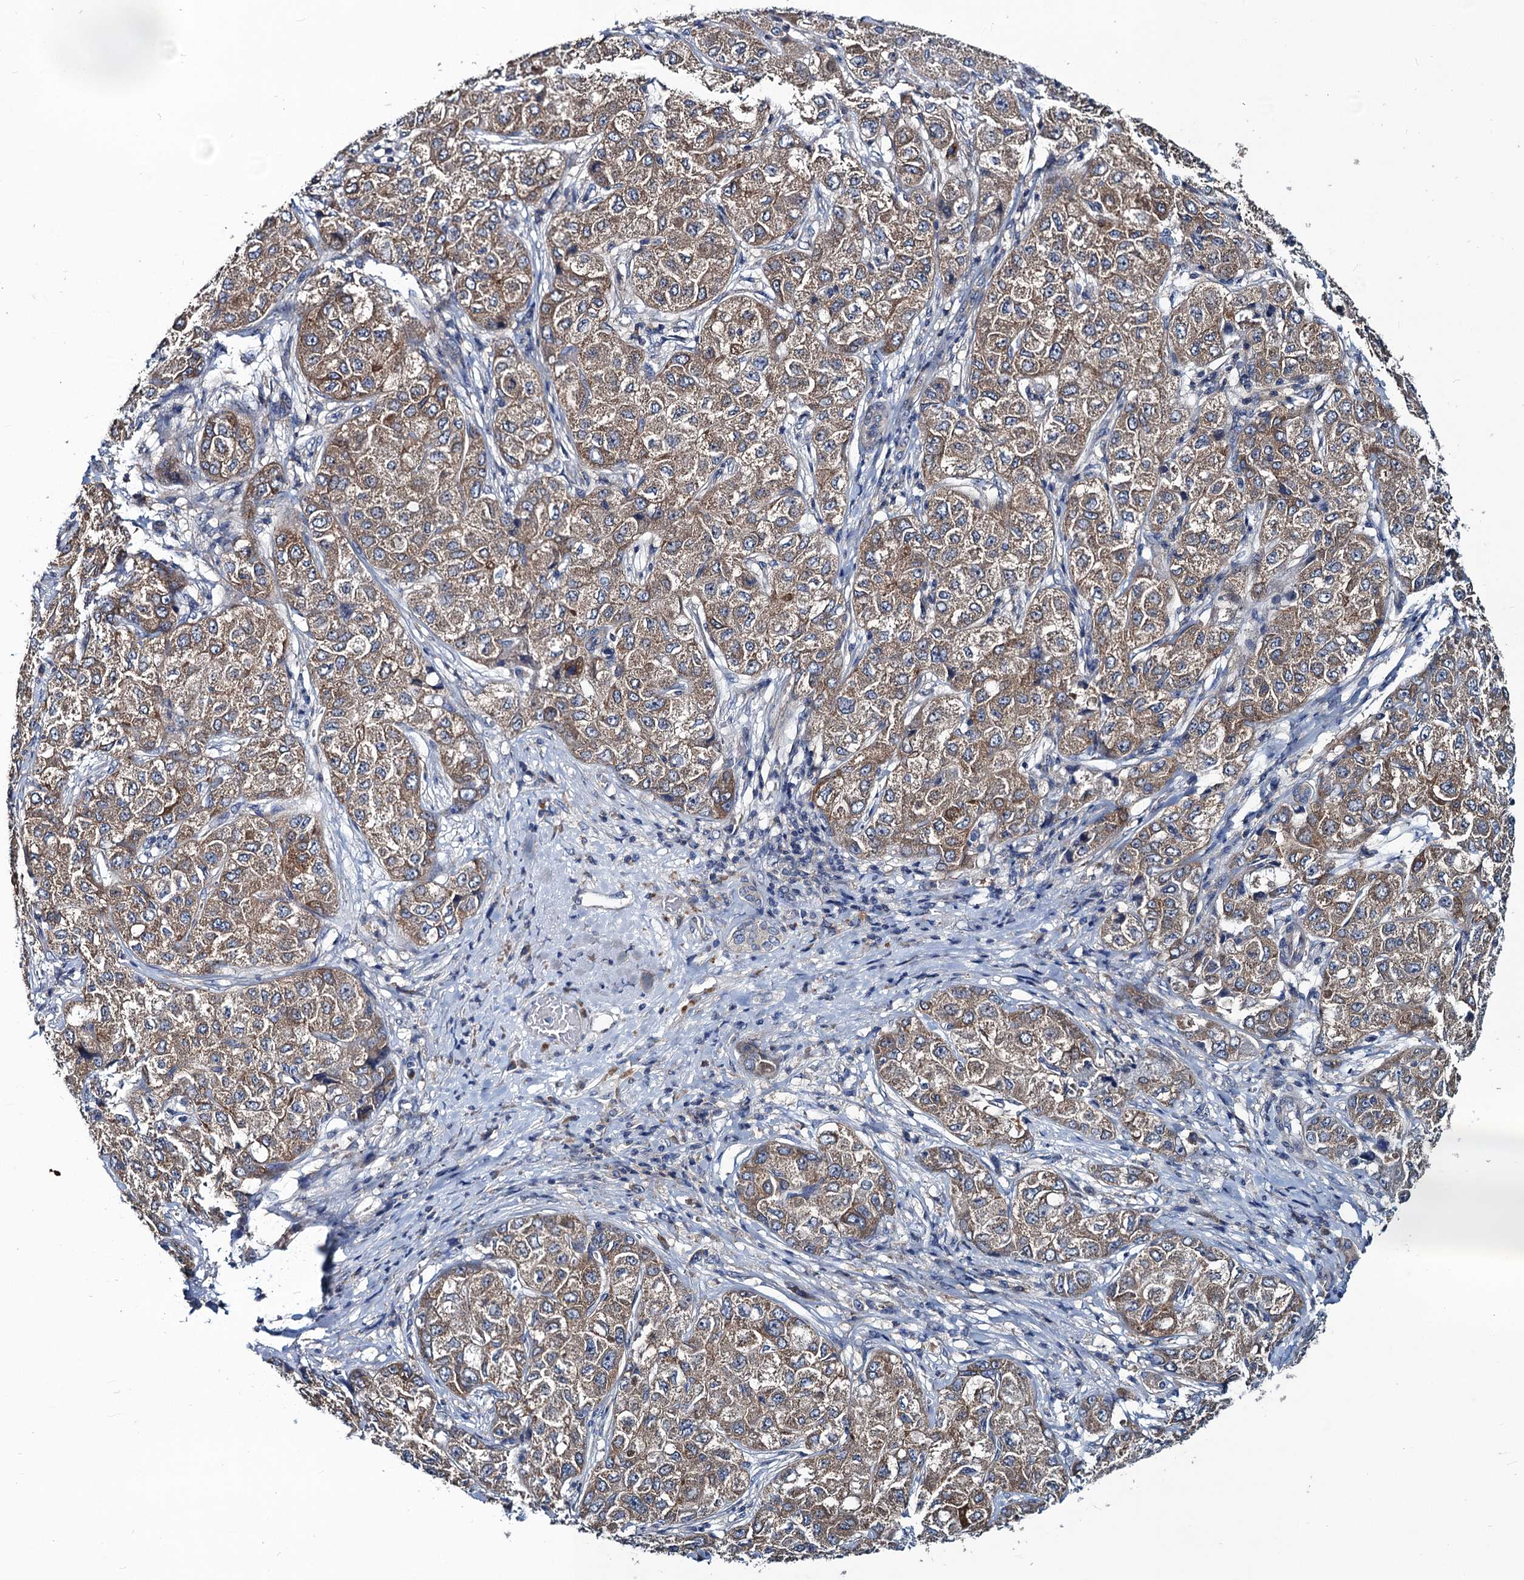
{"staining": {"intensity": "moderate", "quantity": ">75%", "location": "cytoplasmic/membranous"}, "tissue": "liver cancer", "cell_type": "Tumor cells", "image_type": "cancer", "snomed": [{"axis": "morphology", "description": "Carcinoma, Hepatocellular, NOS"}, {"axis": "topography", "description": "Liver"}], "caption": "Immunohistochemistry (DAB (3,3'-diaminobenzidine)) staining of human liver cancer exhibits moderate cytoplasmic/membranous protein positivity in about >75% of tumor cells.", "gene": "SNAP29", "patient": {"sex": "male", "age": 80}}